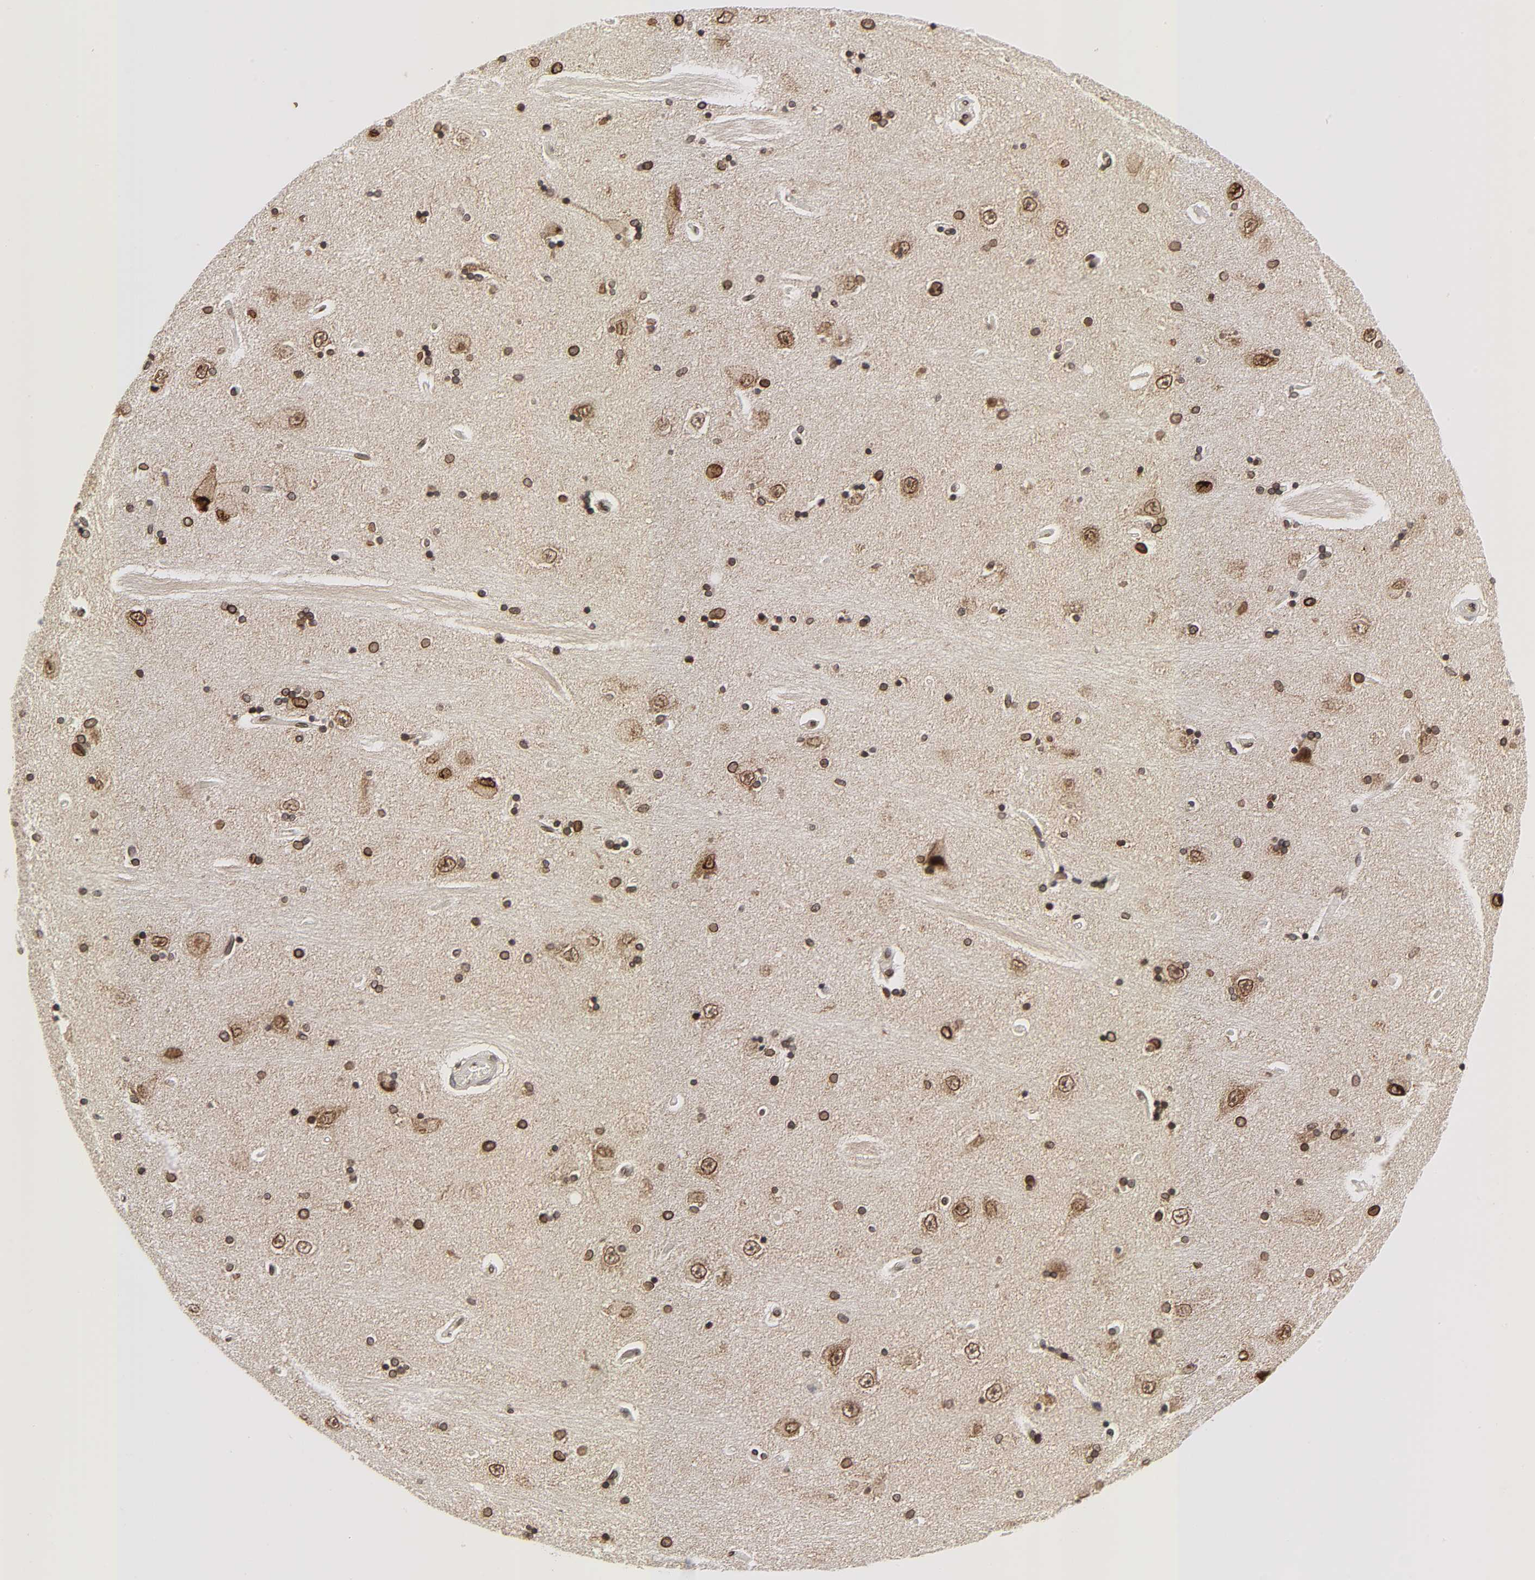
{"staining": {"intensity": "strong", "quantity": ">75%", "location": "cytoplasmic/membranous,nuclear"}, "tissue": "hippocampus", "cell_type": "Glial cells", "image_type": "normal", "snomed": [{"axis": "morphology", "description": "Normal tissue, NOS"}, {"axis": "topography", "description": "Hippocampus"}], "caption": "A brown stain shows strong cytoplasmic/membranous,nuclear staining of a protein in glial cells of normal hippocampus. (DAB (3,3'-diaminobenzidine) IHC, brown staining for protein, blue staining for nuclei).", "gene": "RANGAP1", "patient": {"sex": "female", "age": 54}}